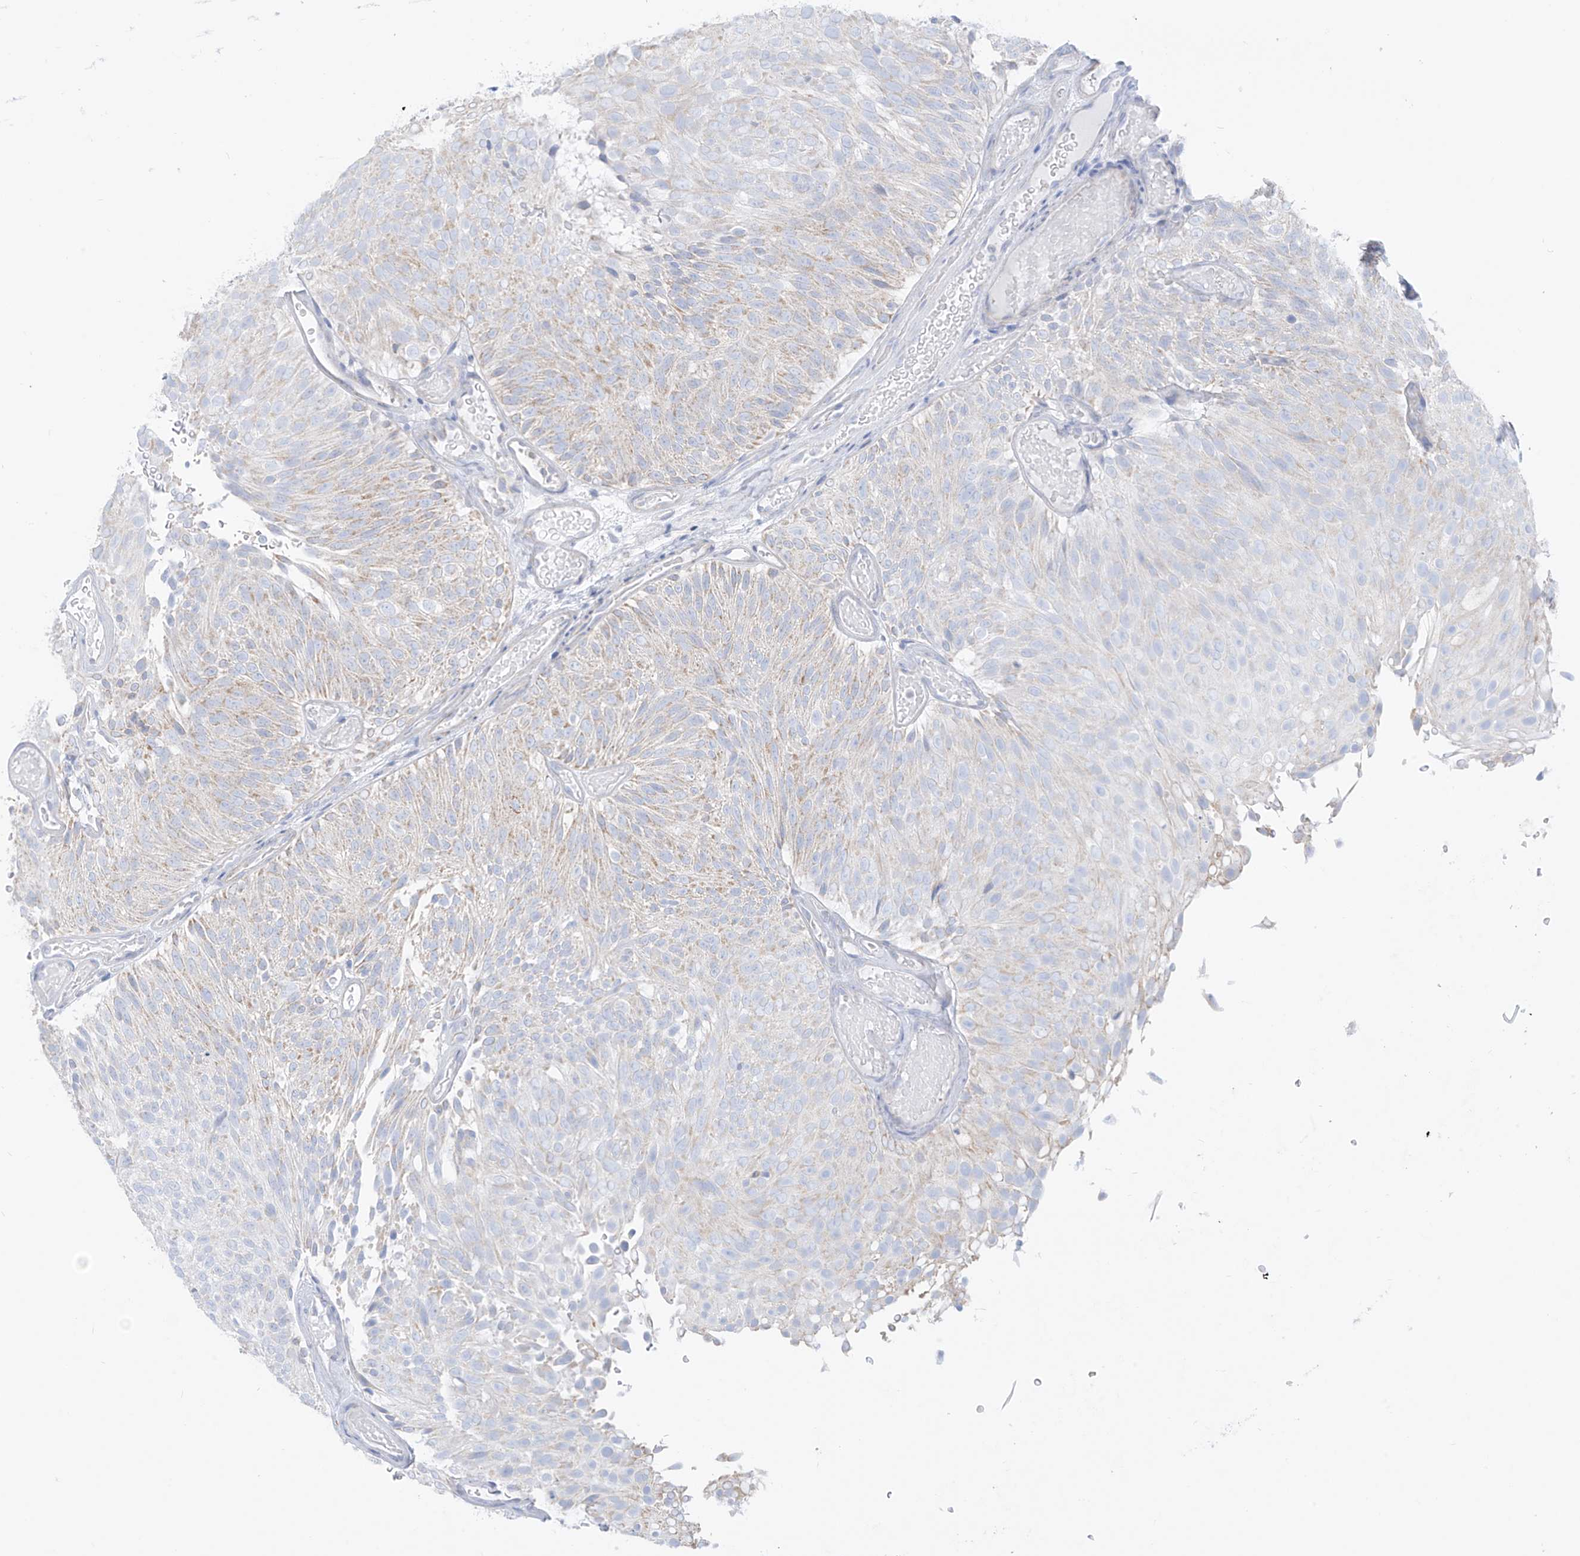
{"staining": {"intensity": "weak", "quantity": "<25%", "location": "cytoplasmic/membranous"}, "tissue": "urothelial cancer", "cell_type": "Tumor cells", "image_type": "cancer", "snomed": [{"axis": "morphology", "description": "Urothelial carcinoma, Low grade"}, {"axis": "topography", "description": "Urinary bladder"}], "caption": "Human urothelial cancer stained for a protein using immunohistochemistry displays no staining in tumor cells.", "gene": "SLC26A3", "patient": {"sex": "male", "age": 78}}